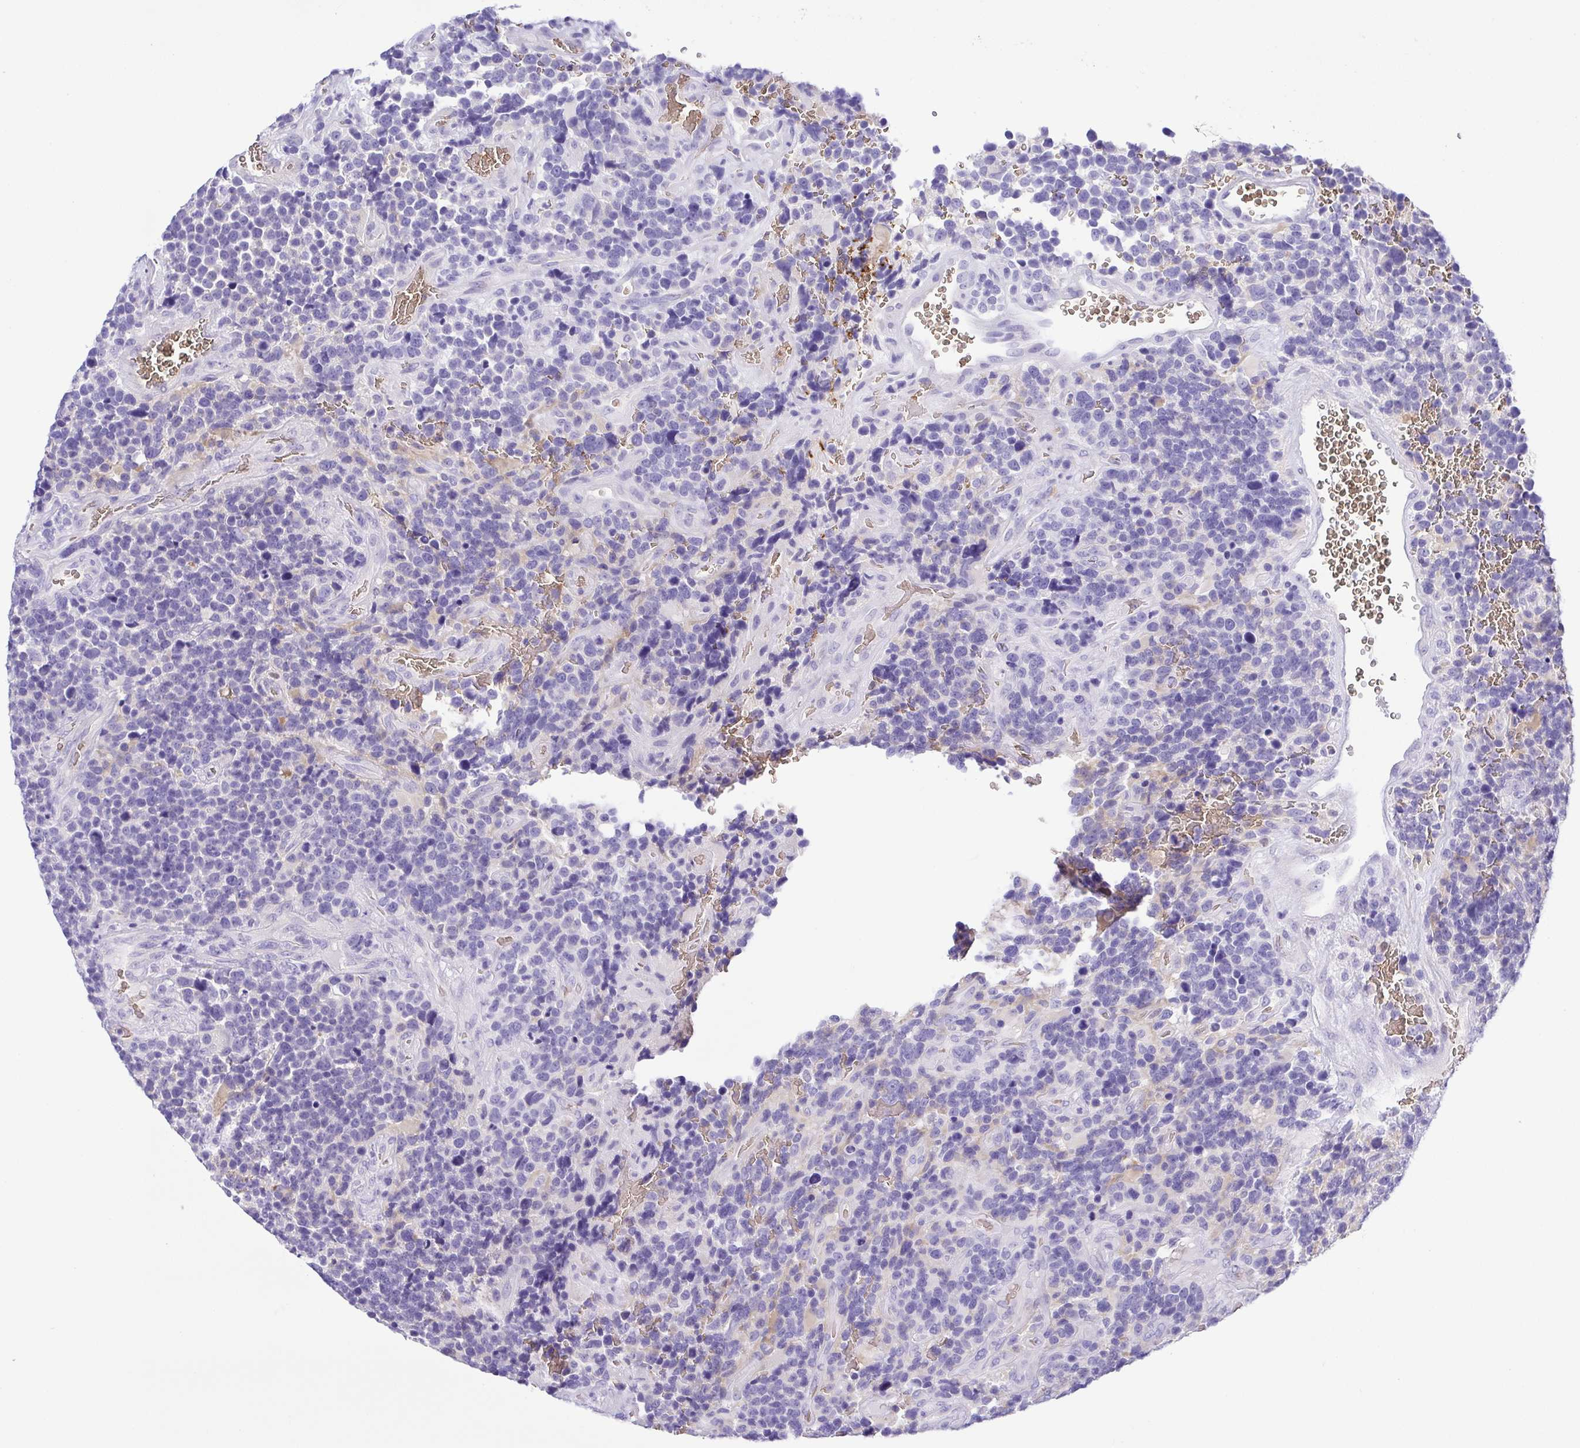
{"staining": {"intensity": "negative", "quantity": "none", "location": "none"}, "tissue": "glioma", "cell_type": "Tumor cells", "image_type": "cancer", "snomed": [{"axis": "morphology", "description": "Glioma, malignant, High grade"}, {"axis": "topography", "description": "Brain"}], "caption": "Tumor cells show no significant protein positivity in malignant glioma (high-grade).", "gene": "EPB42", "patient": {"sex": "male", "age": 33}}